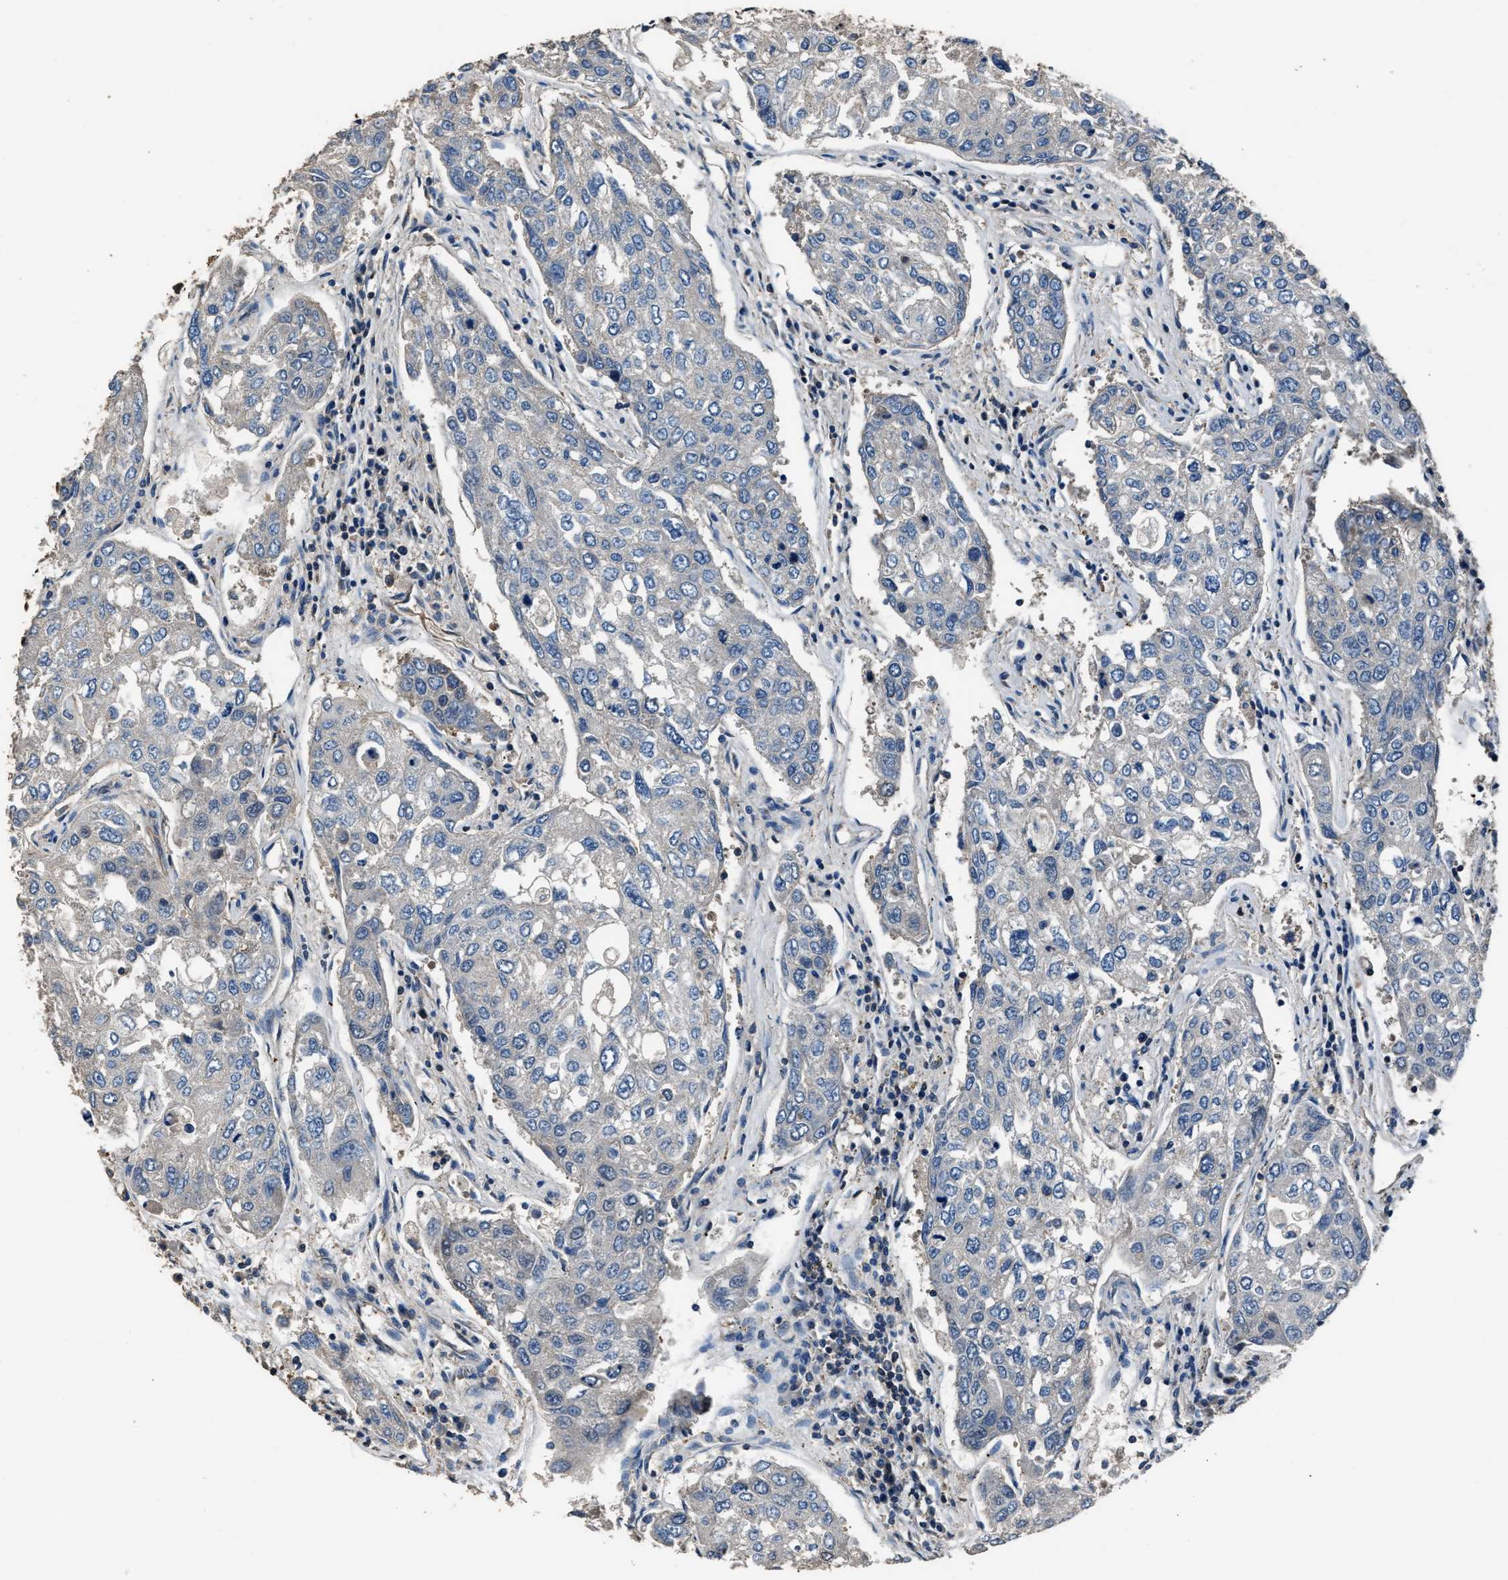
{"staining": {"intensity": "moderate", "quantity": "<25%", "location": "nuclear"}, "tissue": "urothelial cancer", "cell_type": "Tumor cells", "image_type": "cancer", "snomed": [{"axis": "morphology", "description": "Urothelial carcinoma, High grade"}, {"axis": "topography", "description": "Lymph node"}, {"axis": "topography", "description": "Urinary bladder"}], "caption": "Urothelial cancer was stained to show a protein in brown. There is low levels of moderate nuclear positivity in approximately <25% of tumor cells.", "gene": "DFFA", "patient": {"sex": "male", "age": 51}}